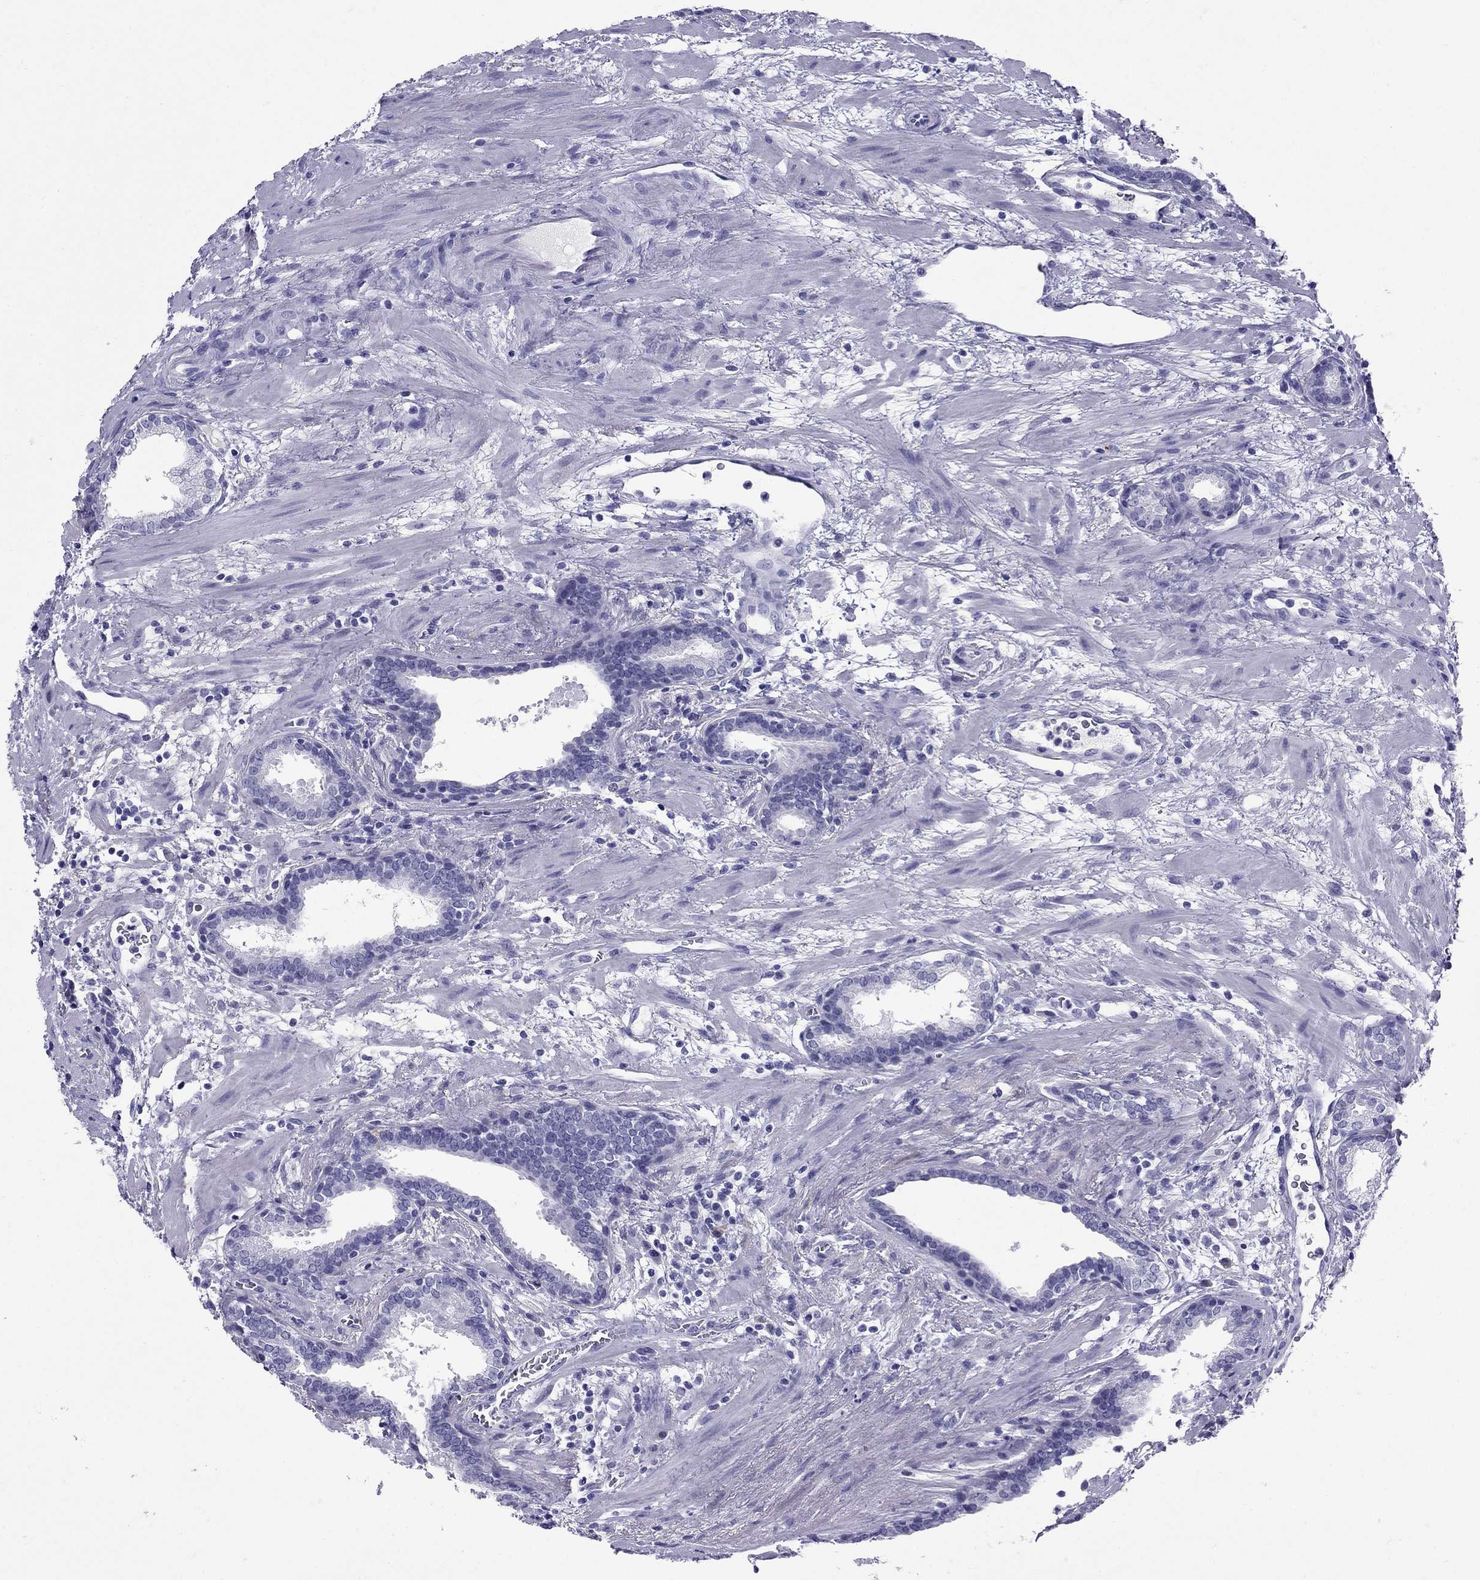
{"staining": {"intensity": "negative", "quantity": "none", "location": "none"}, "tissue": "prostate cancer", "cell_type": "Tumor cells", "image_type": "cancer", "snomed": [{"axis": "morphology", "description": "Adenocarcinoma, NOS"}, {"axis": "topography", "description": "Prostate"}], "caption": "A micrograph of adenocarcinoma (prostate) stained for a protein shows no brown staining in tumor cells. (DAB immunohistochemistry (IHC) visualized using brightfield microscopy, high magnification).", "gene": "GRIA2", "patient": {"sex": "male", "age": 66}}